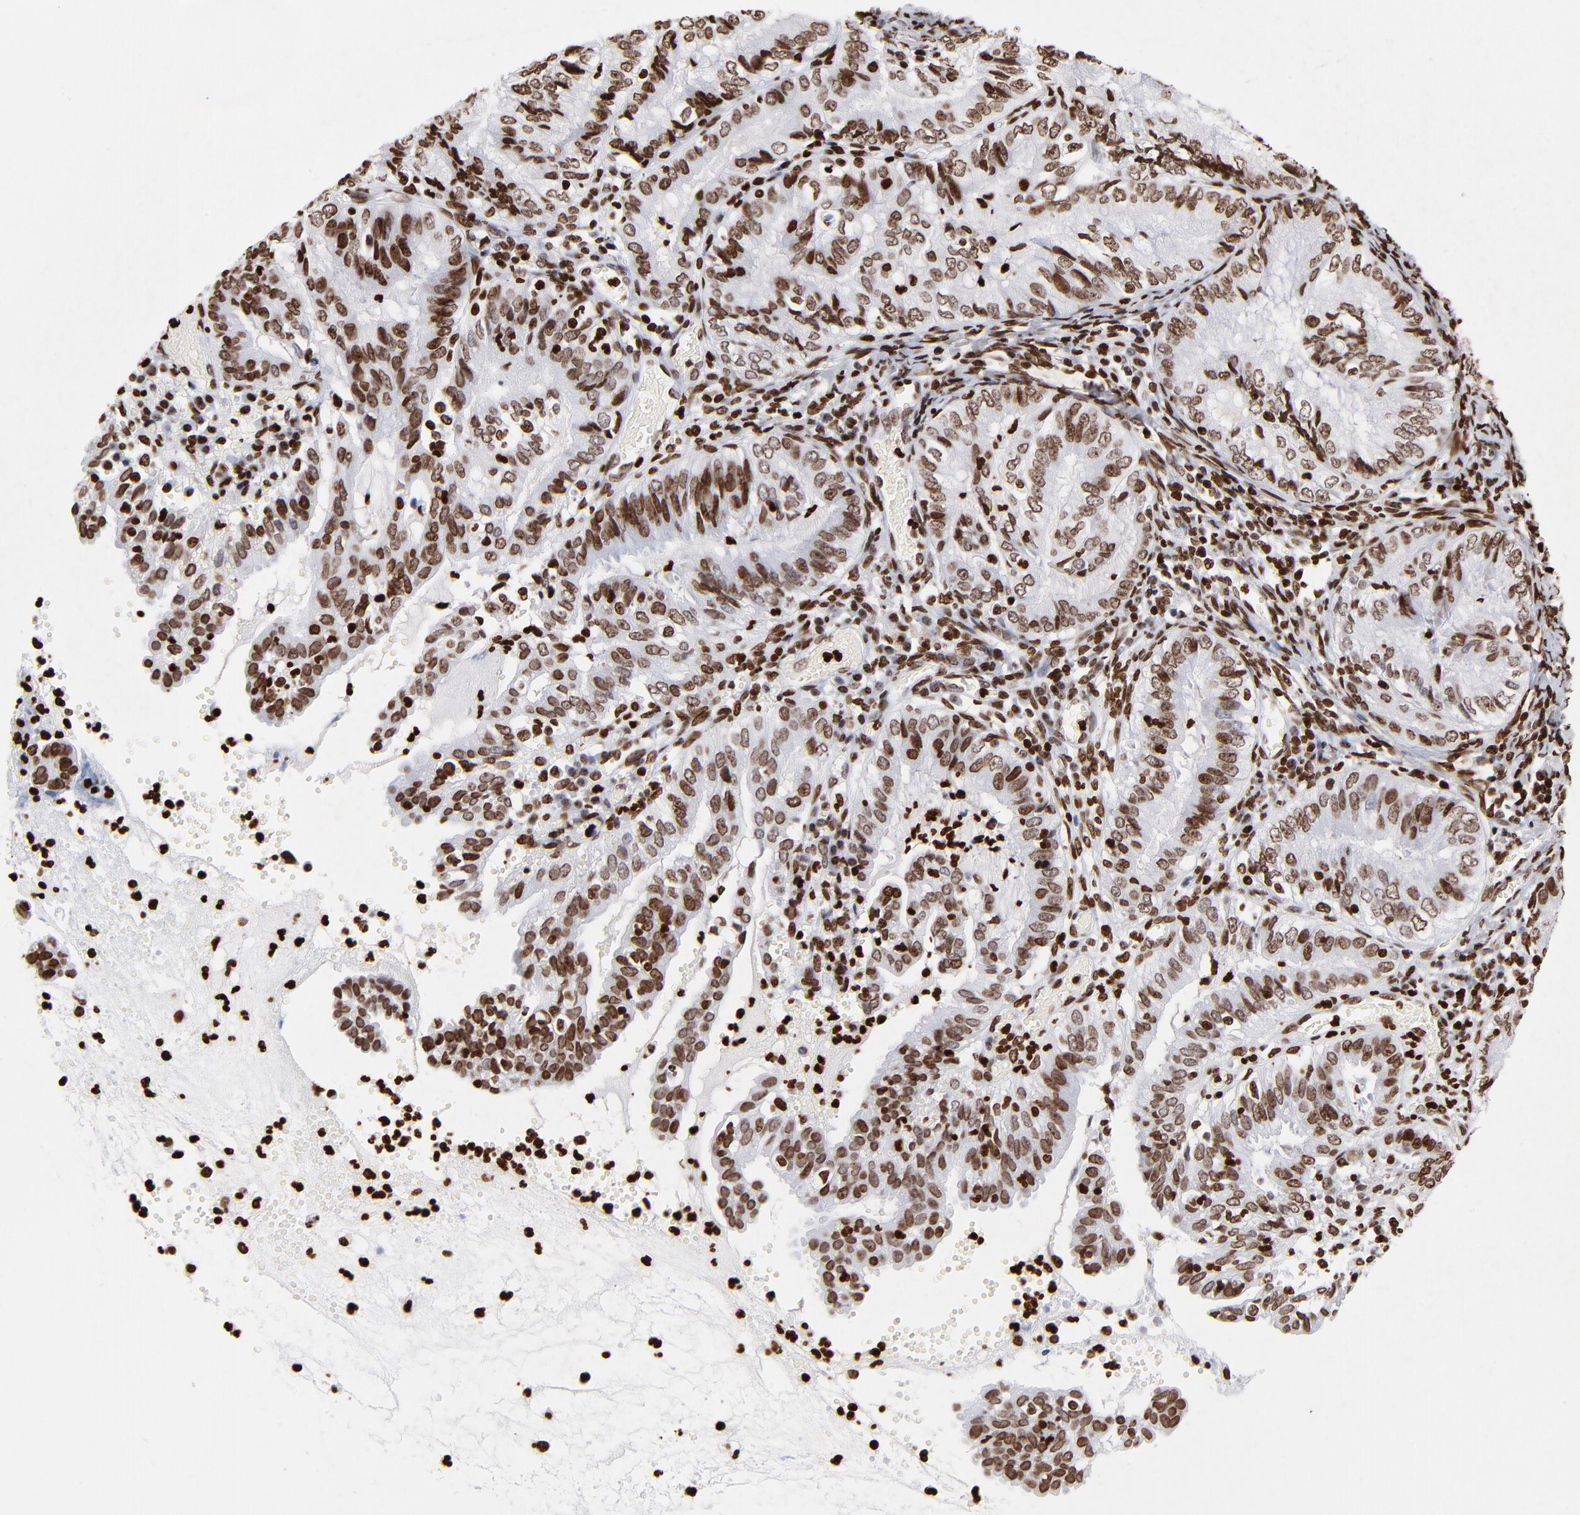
{"staining": {"intensity": "strong", "quantity": ">75%", "location": "nuclear"}, "tissue": "endometrial cancer", "cell_type": "Tumor cells", "image_type": "cancer", "snomed": [{"axis": "morphology", "description": "Adenocarcinoma, NOS"}, {"axis": "topography", "description": "Endometrium"}], "caption": "Strong nuclear expression is present in approximately >75% of tumor cells in adenocarcinoma (endometrial). The staining is performed using DAB brown chromogen to label protein expression. The nuclei are counter-stained blue using hematoxylin.", "gene": "FBH1", "patient": {"sex": "female", "age": 66}}